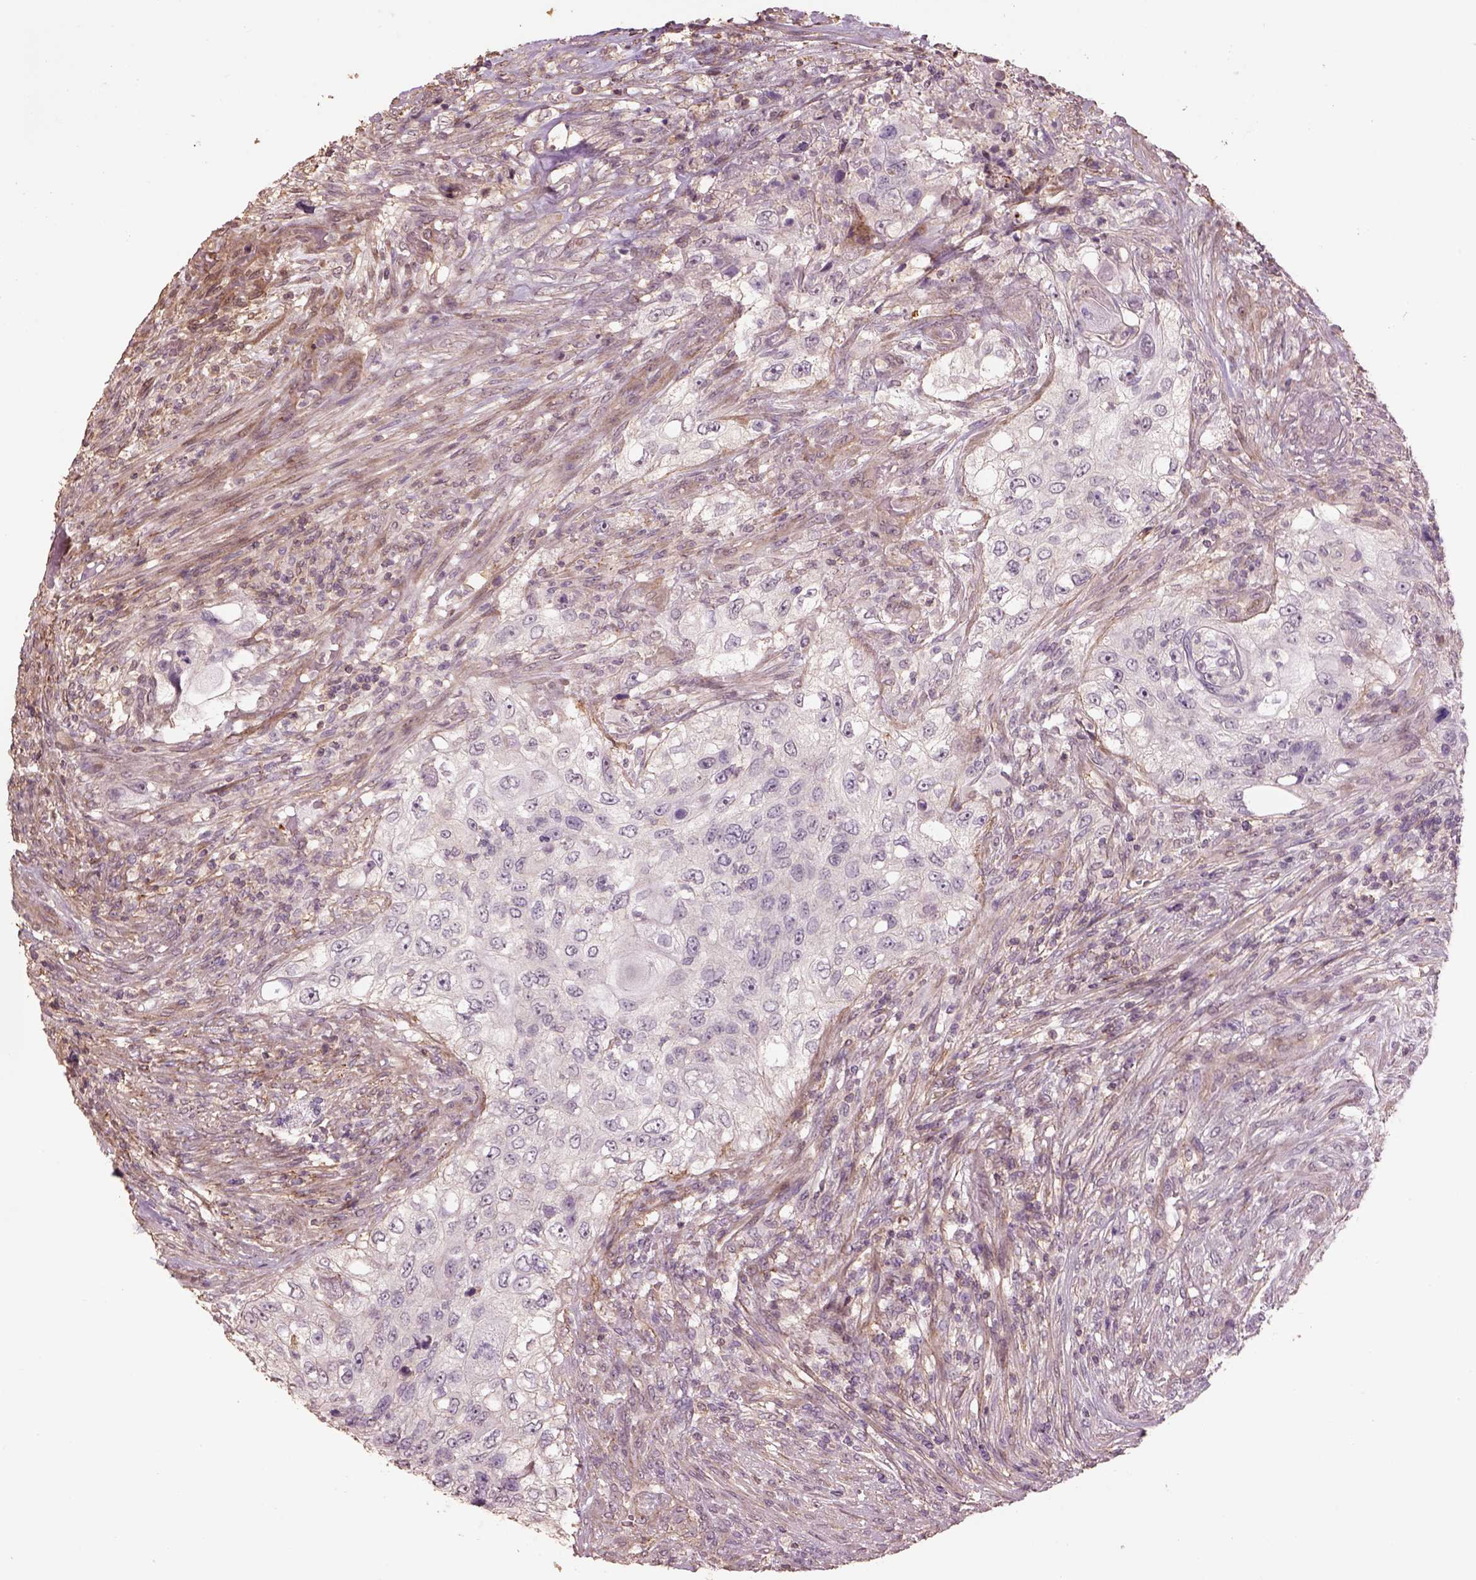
{"staining": {"intensity": "negative", "quantity": "none", "location": "none"}, "tissue": "urothelial cancer", "cell_type": "Tumor cells", "image_type": "cancer", "snomed": [{"axis": "morphology", "description": "Urothelial carcinoma, High grade"}, {"axis": "topography", "description": "Urinary bladder"}], "caption": "This micrograph is of high-grade urothelial carcinoma stained with immunohistochemistry to label a protein in brown with the nuclei are counter-stained blue. There is no expression in tumor cells.", "gene": "LIN7A", "patient": {"sex": "female", "age": 60}}